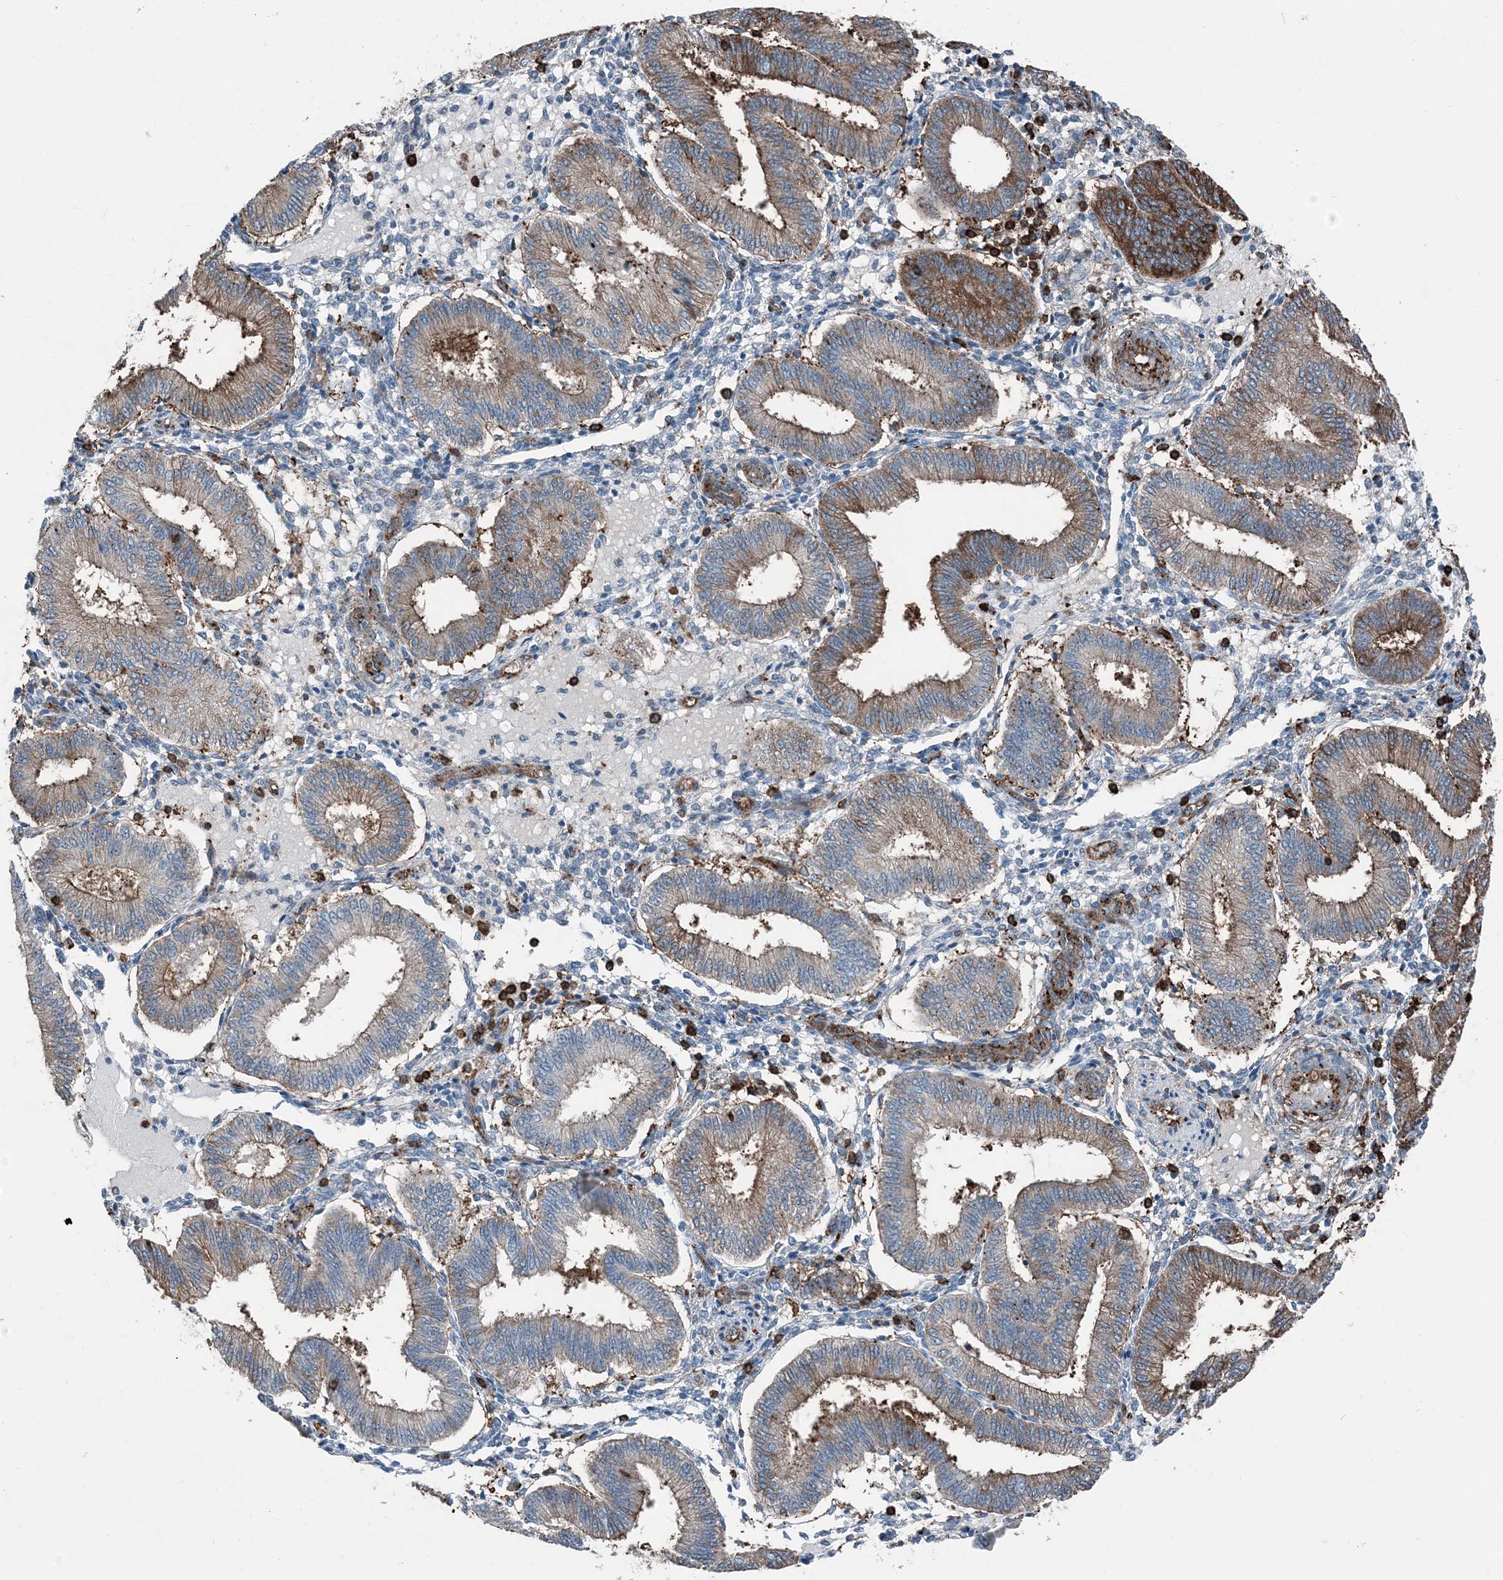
{"staining": {"intensity": "negative", "quantity": "none", "location": "none"}, "tissue": "endometrium", "cell_type": "Cells in endometrial stroma", "image_type": "normal", "snomed": [{"axis": "morphology", "description": "Normal tissue, NOS"}, {"axis": "topography", "description": "Endometrium"}], "caption": "Human endometrium stained for a protein using immunohistochemistry shows no positivity in cells in endometrial stroma.", "gene": "CFL1", "patient": {"sex": "female", "age": 39}}